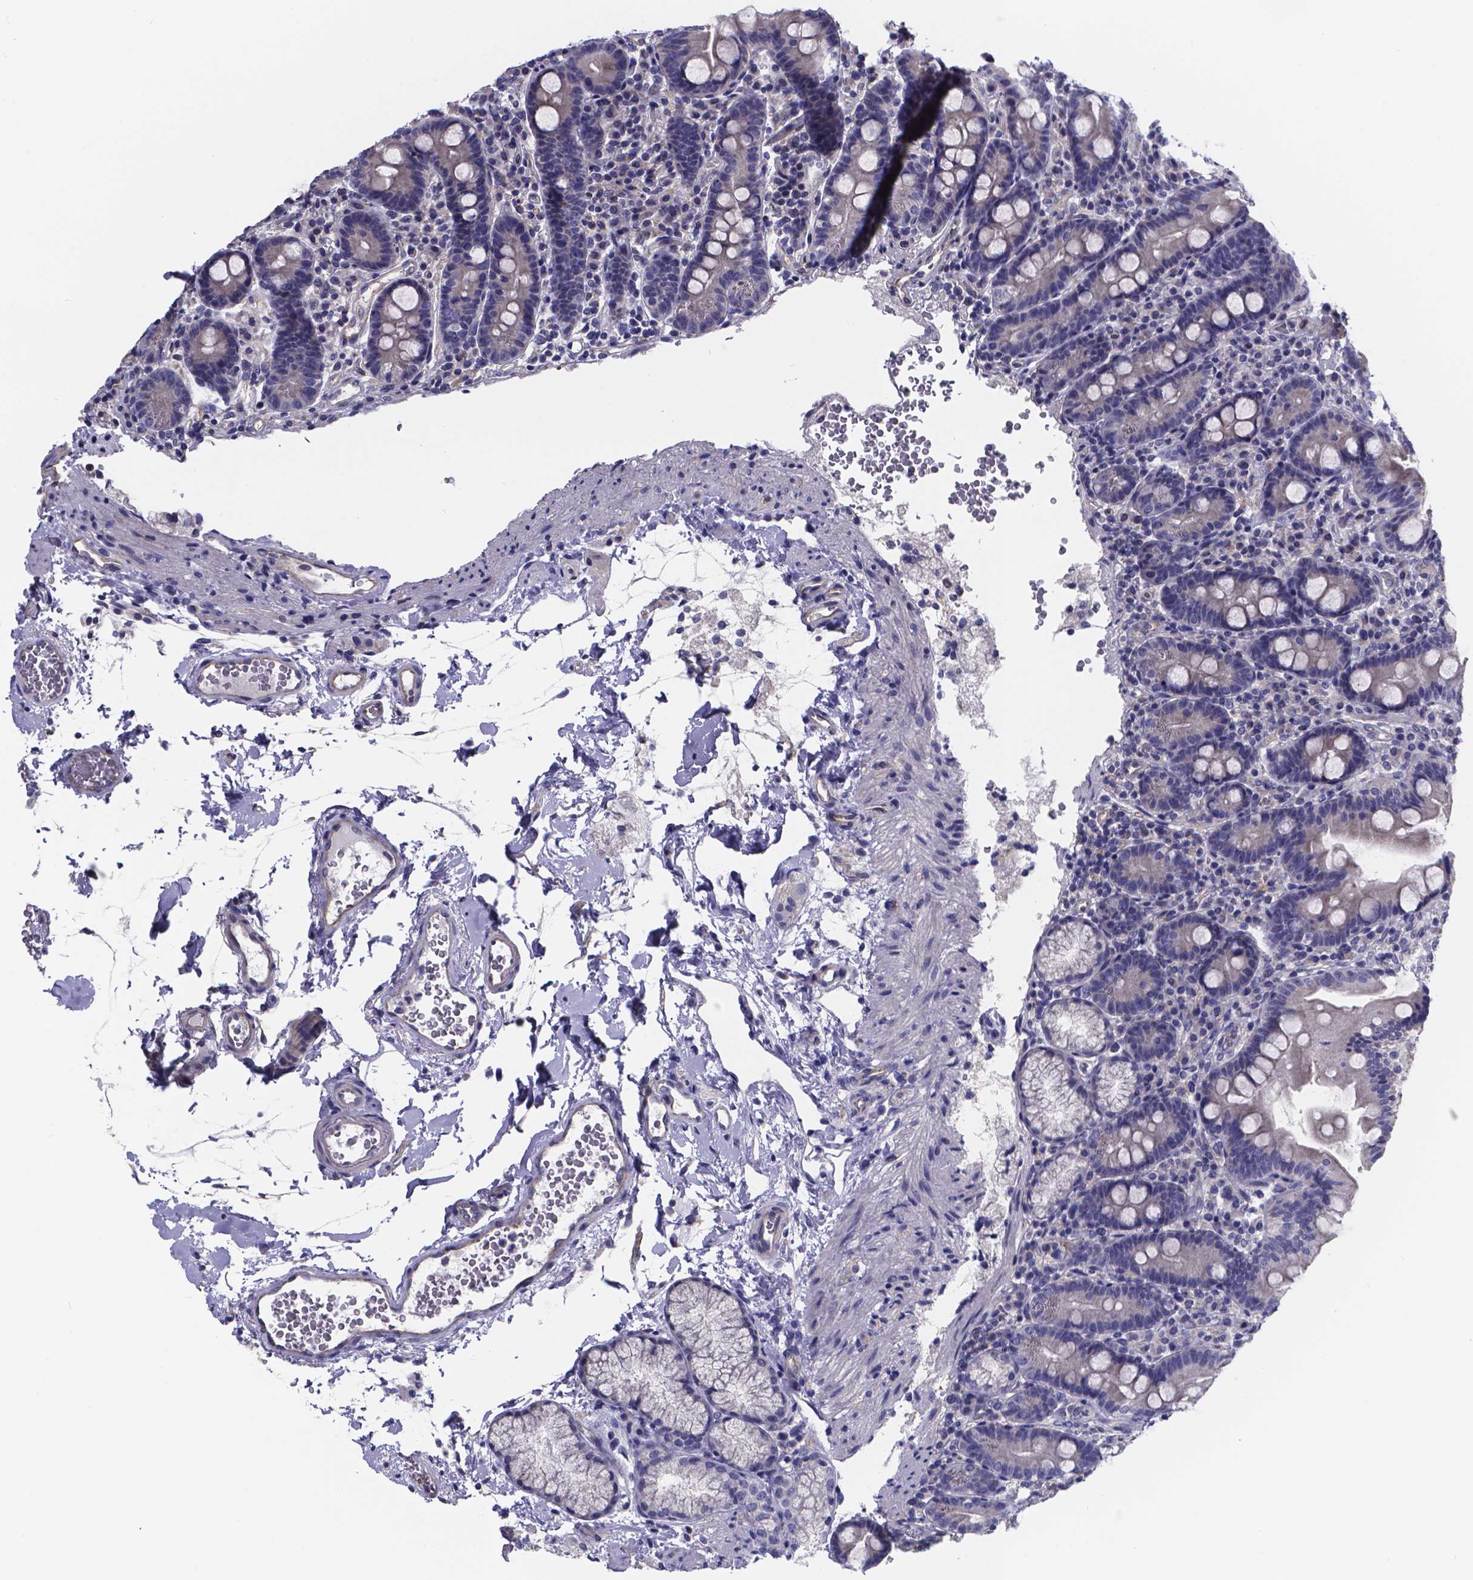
{"staining": {"intensity": "negative", "quantity": "none", "location": "none"}, "tissue": "duodenum", "cell_type": "Glandular cells", "image_type": "normal", "snomed": [{"axis": "morphology", "description": "Normal tissue, NOS"}, {"axis": "topography", "description": "Duodenum"}], "caption": "A high-resolution image shows immunohistochemistry staining of benign duodenum, which displays no significant staining in glandular cells.", "gene": "SFRP4", "patient": {"sex": "male", "age": 59}}